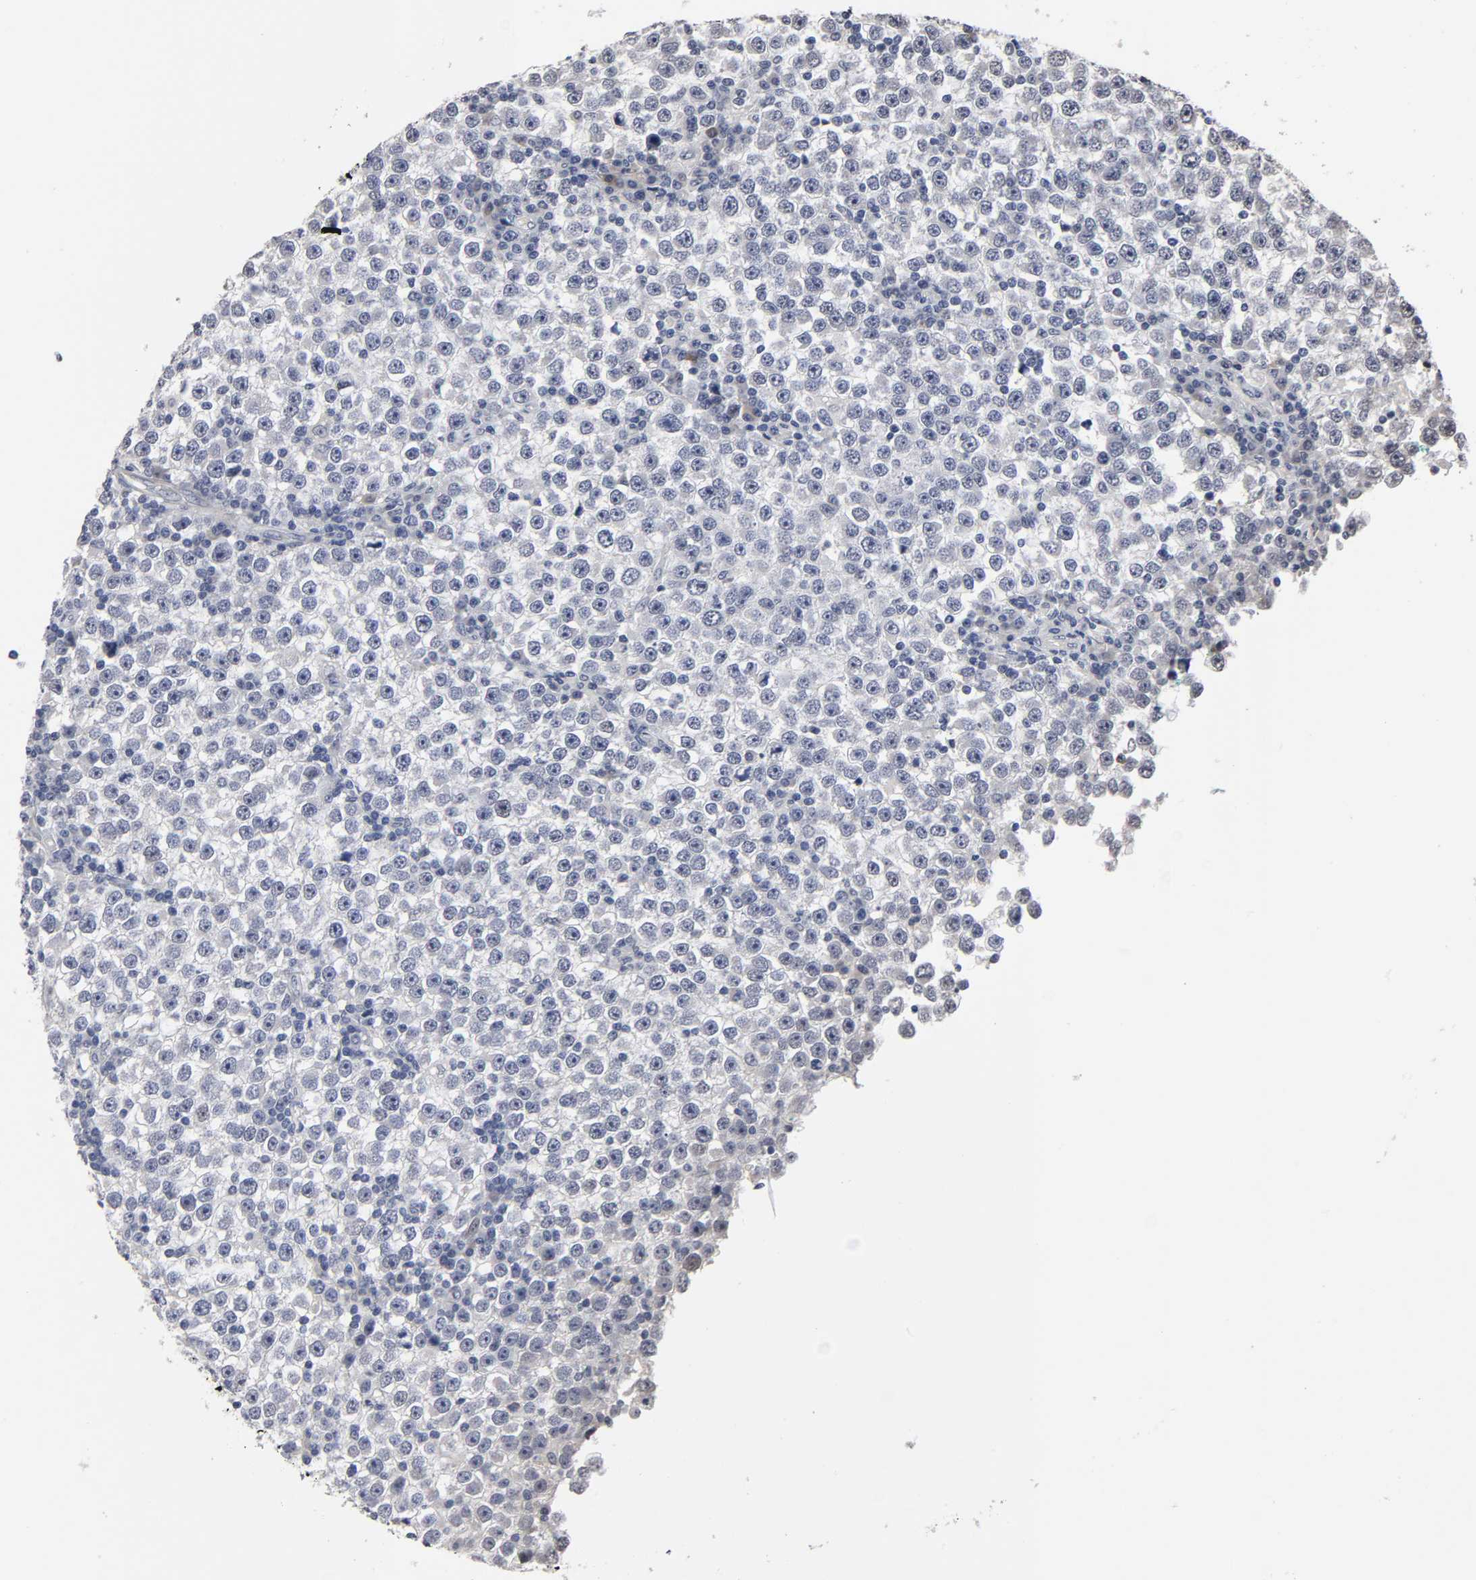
{"staining": {"intensity": "negative", "quantity": "none", "location": "none"}, "tissue": "testis cancer", "cell_type": "Tumor cells", "image_type": "cancer", "snomed": [{"axis": "morphology", "description": "Seminoma, NOS"}, {"axis": "topography", "description": "Testis"}], "caption": "An immunohistochemistry micrograph of testis seminoma is shown. There is no staining in tumor cells of testis seminoma.", "gene": "HNF4A", "patient": {"sex": "male", "age": 65}}